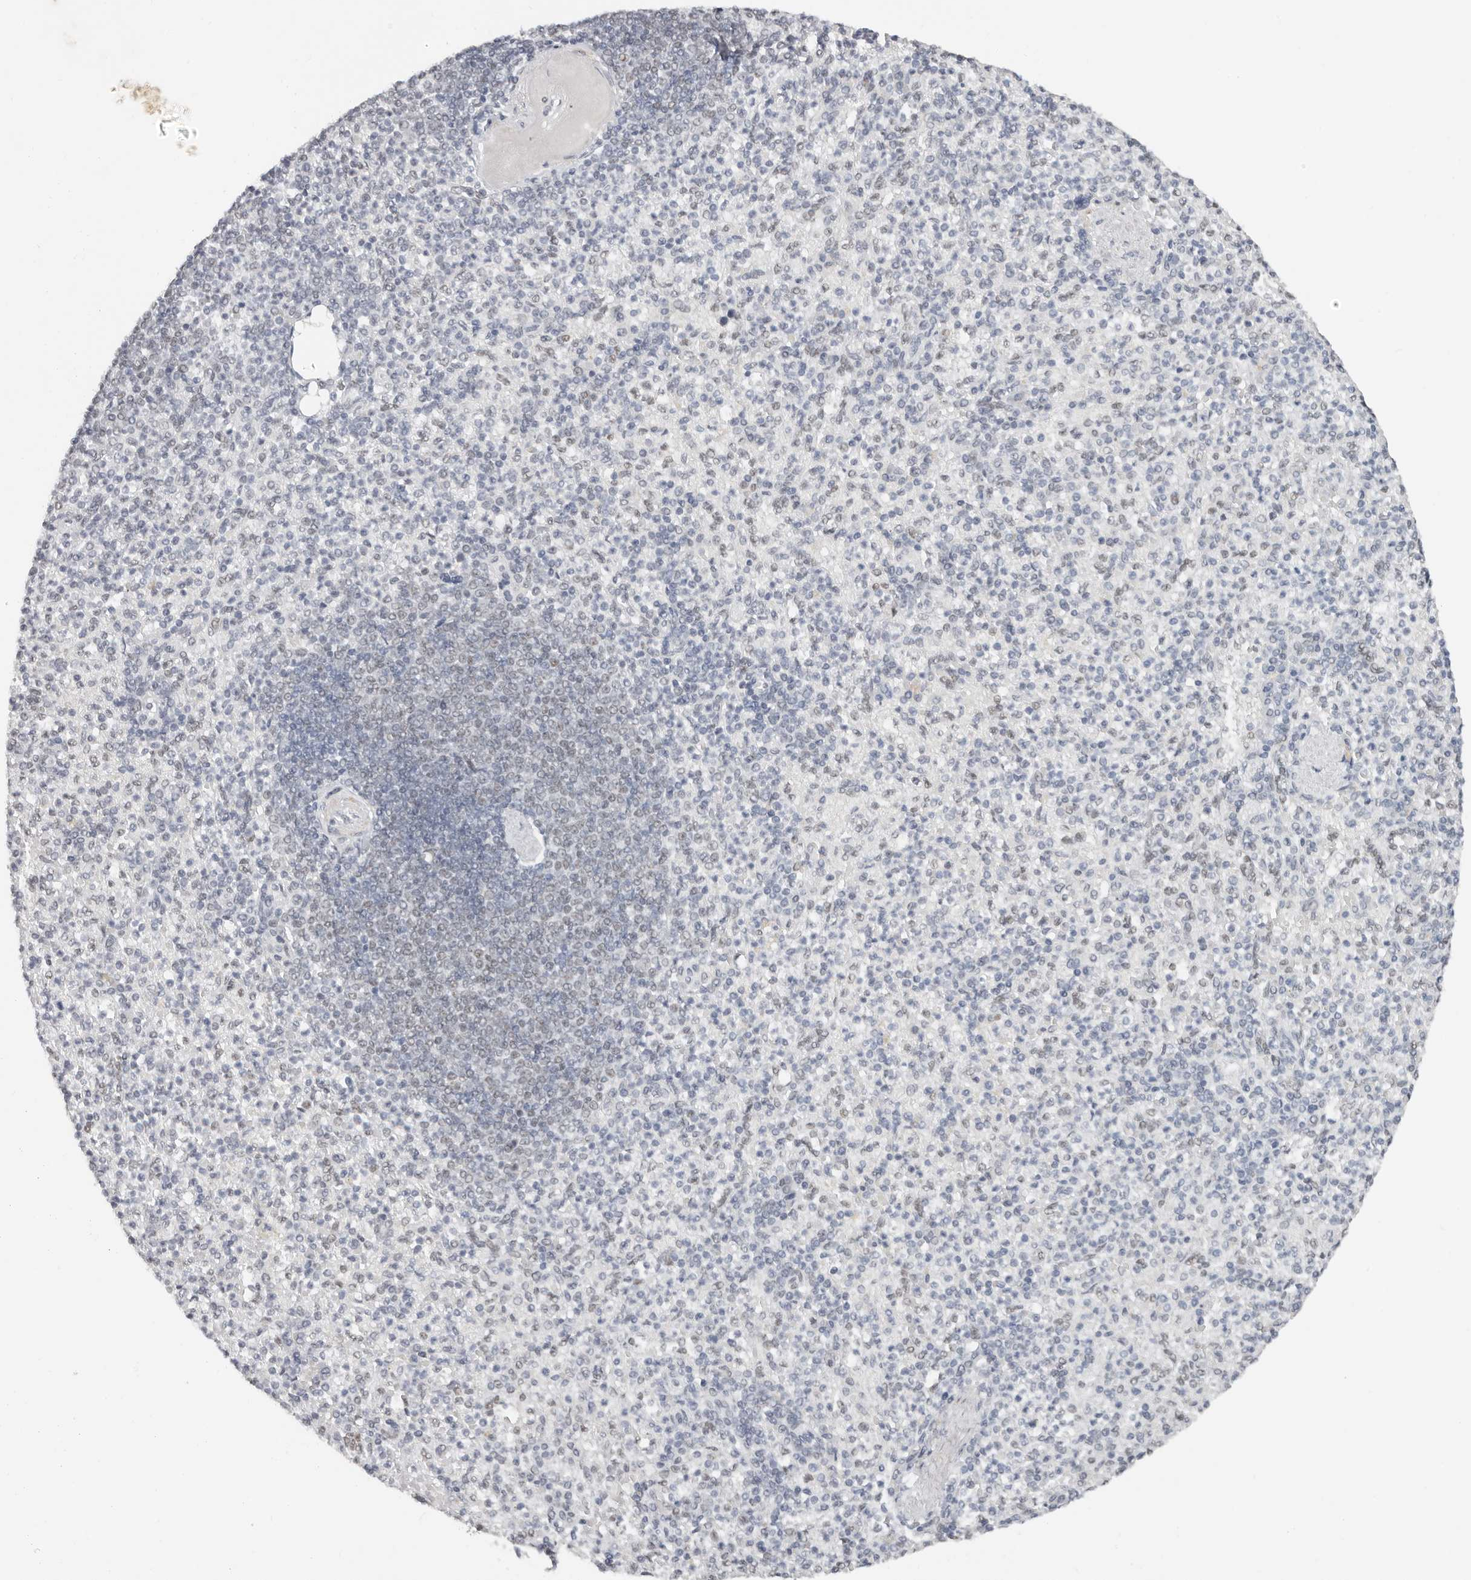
{"staining": {"intensity": "negative", "quantity": "none", "location": "none"}, "tissue": "spleen", "cell_type": "Cells in red pulp", "image_type": "normal", "snomed": [{"axis": "morphology", "description": "Normal tissue, NOS"}, {"axis": "topography", "description": "Spleen"}], "caption": "Spleen stained for a protein using IHC exhibits no positivity cells in red pulp.", "gene": "LARP7", "patient": {"sex": "female", "age": 74}}